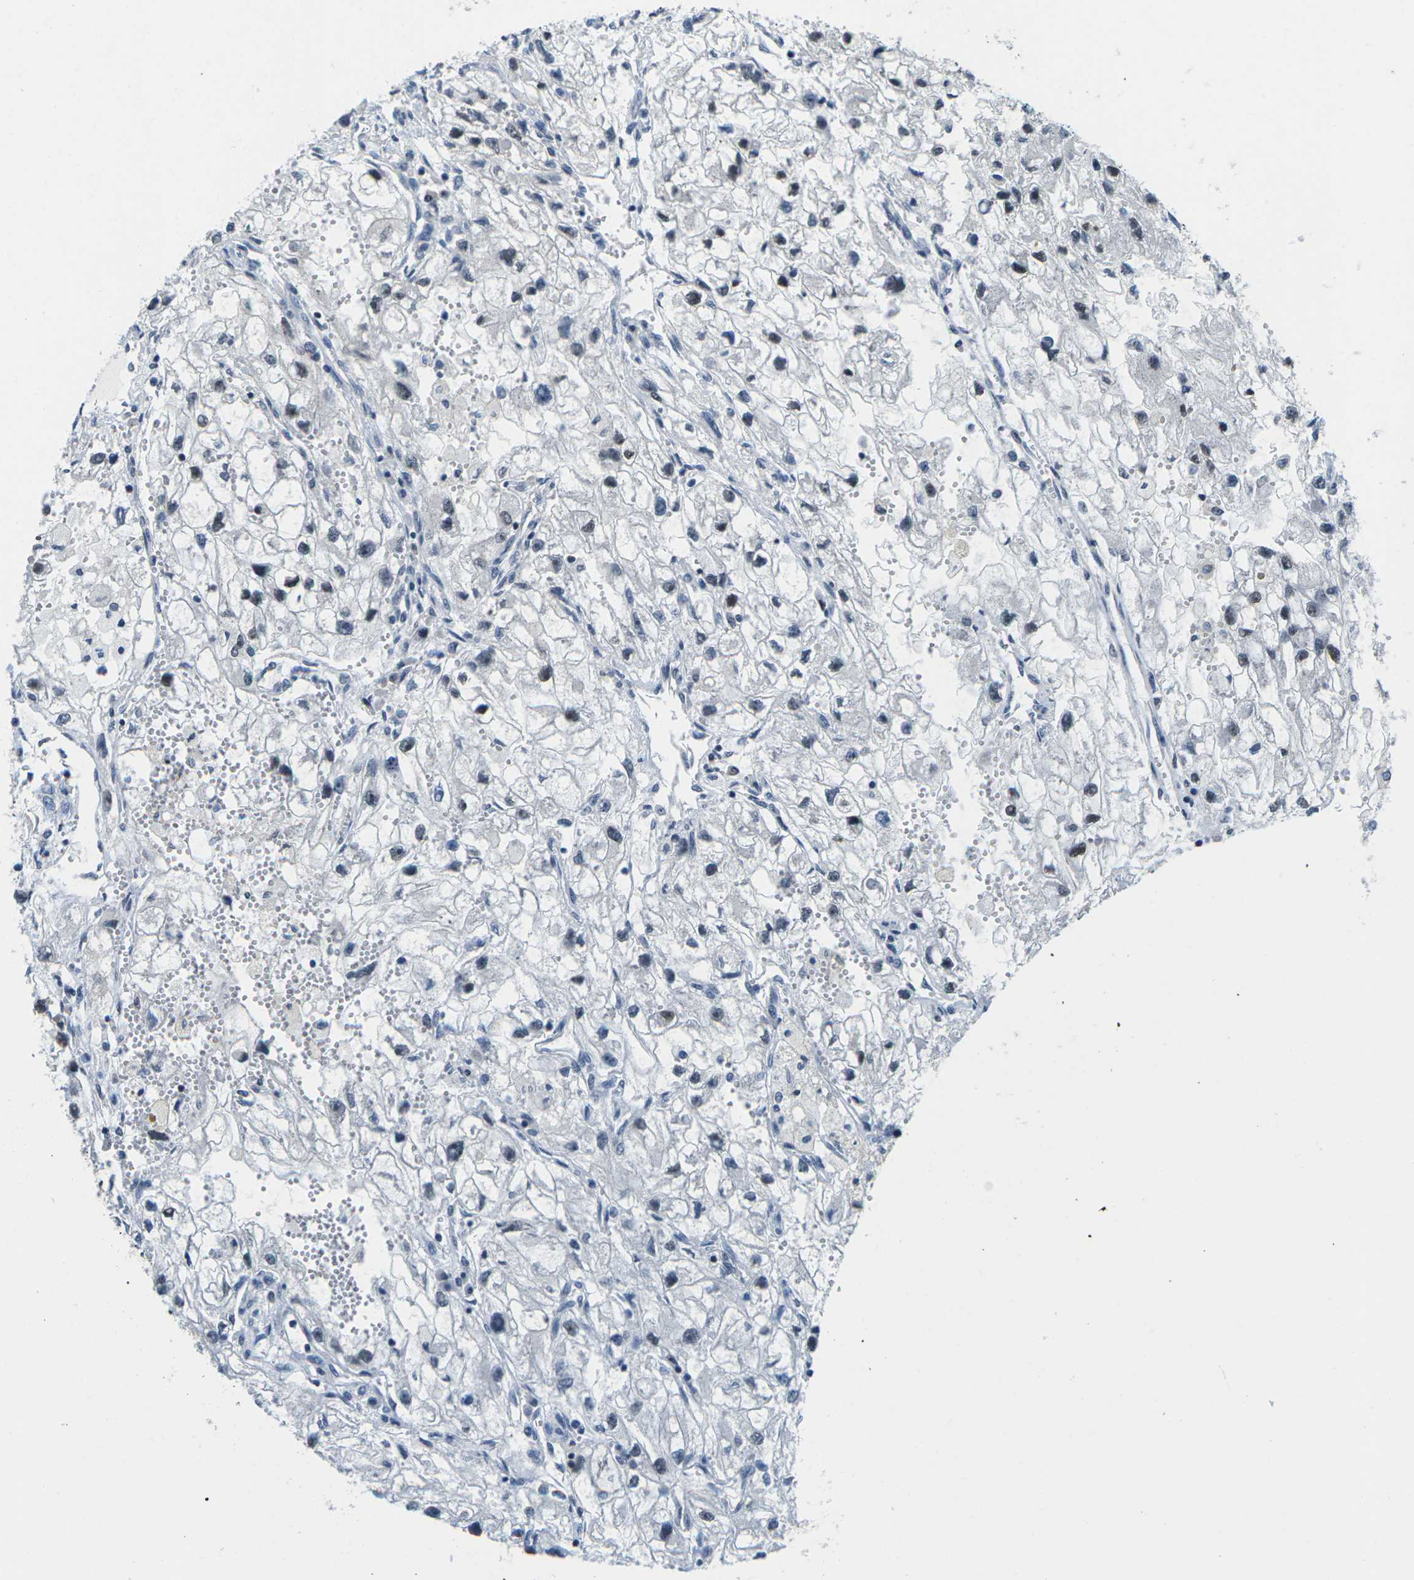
{"staining": {"intensity": "weak", "quantity": "25%-75%", "location": "nuclear"}, "tissue": "renal cancer", "cell_type": "Tumor cells", "image_type": "cancer", "snomed": [{"axis": "morphology", "description": "Adenocarcinoma, NOS"}, {"axis": "topography", "description": "Kidney"}], "caption": "The image reveals a brown stain indicating the presence of a protein in the nuclear of tumor cells in renal cancer.", "gene": "NSRP1", "patient": {"sex": "female", "age": 70}}